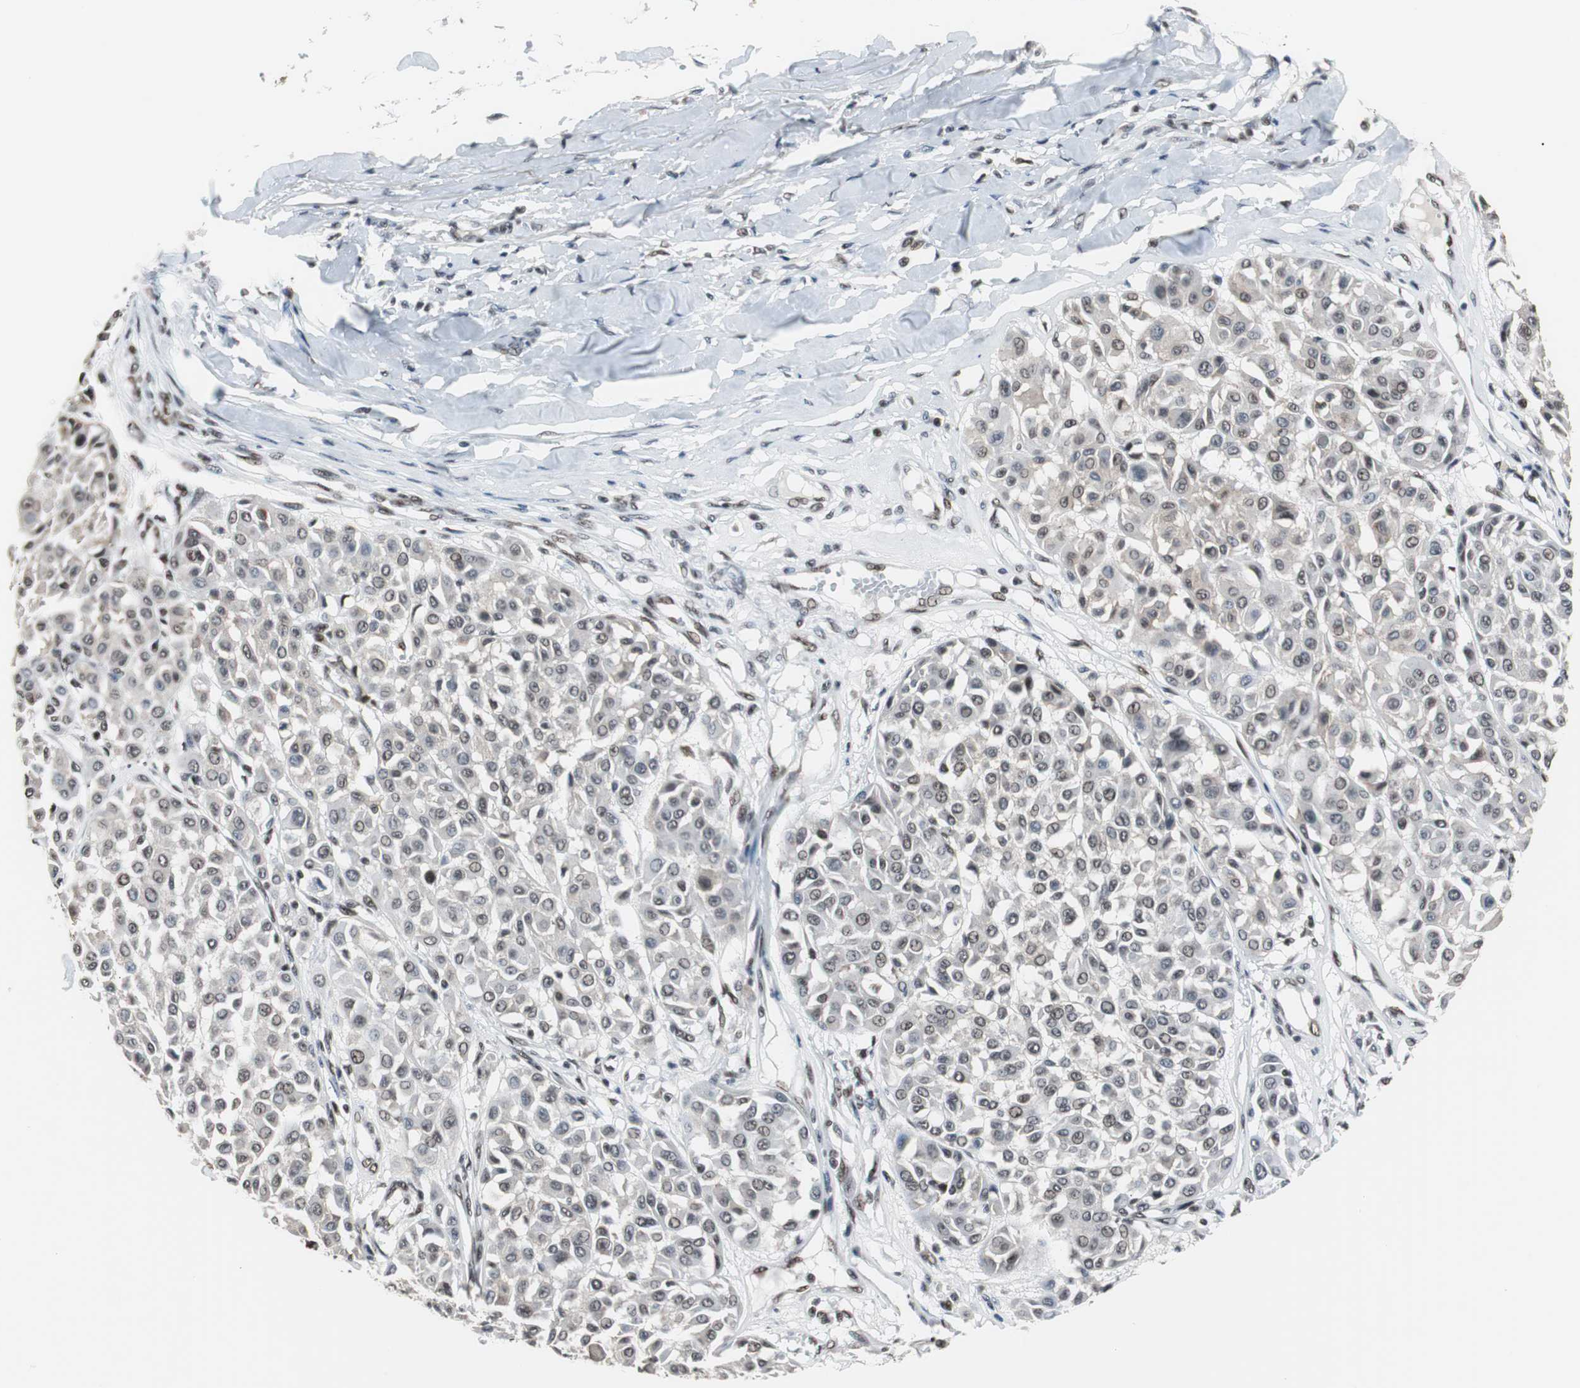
{"staining": {"intensity": "weak", "quantity": "25%-75%", "location": "nuclear"}, "tissue": "melanoma", "cell_type": "Tumor cells", "image_type": "cancer", "snomed": [{"axis": "morphology", "description": "Malignant melanoma, Metastatic site"}, {"axis": "topography", "description": "Soft tissue"}], "caption": "Immunohistochemistry (IHC) photomicrograph of neoplastic tissue: human malignant melanoma (metastatic site) stained using IHC demonstrates low levels of weak protein expression localized specifically in the nuclear of tumor cells, appearing as a nuclear brown color.", "gene": "TAF7", "patient": {"sex": "male", "age": 41}}